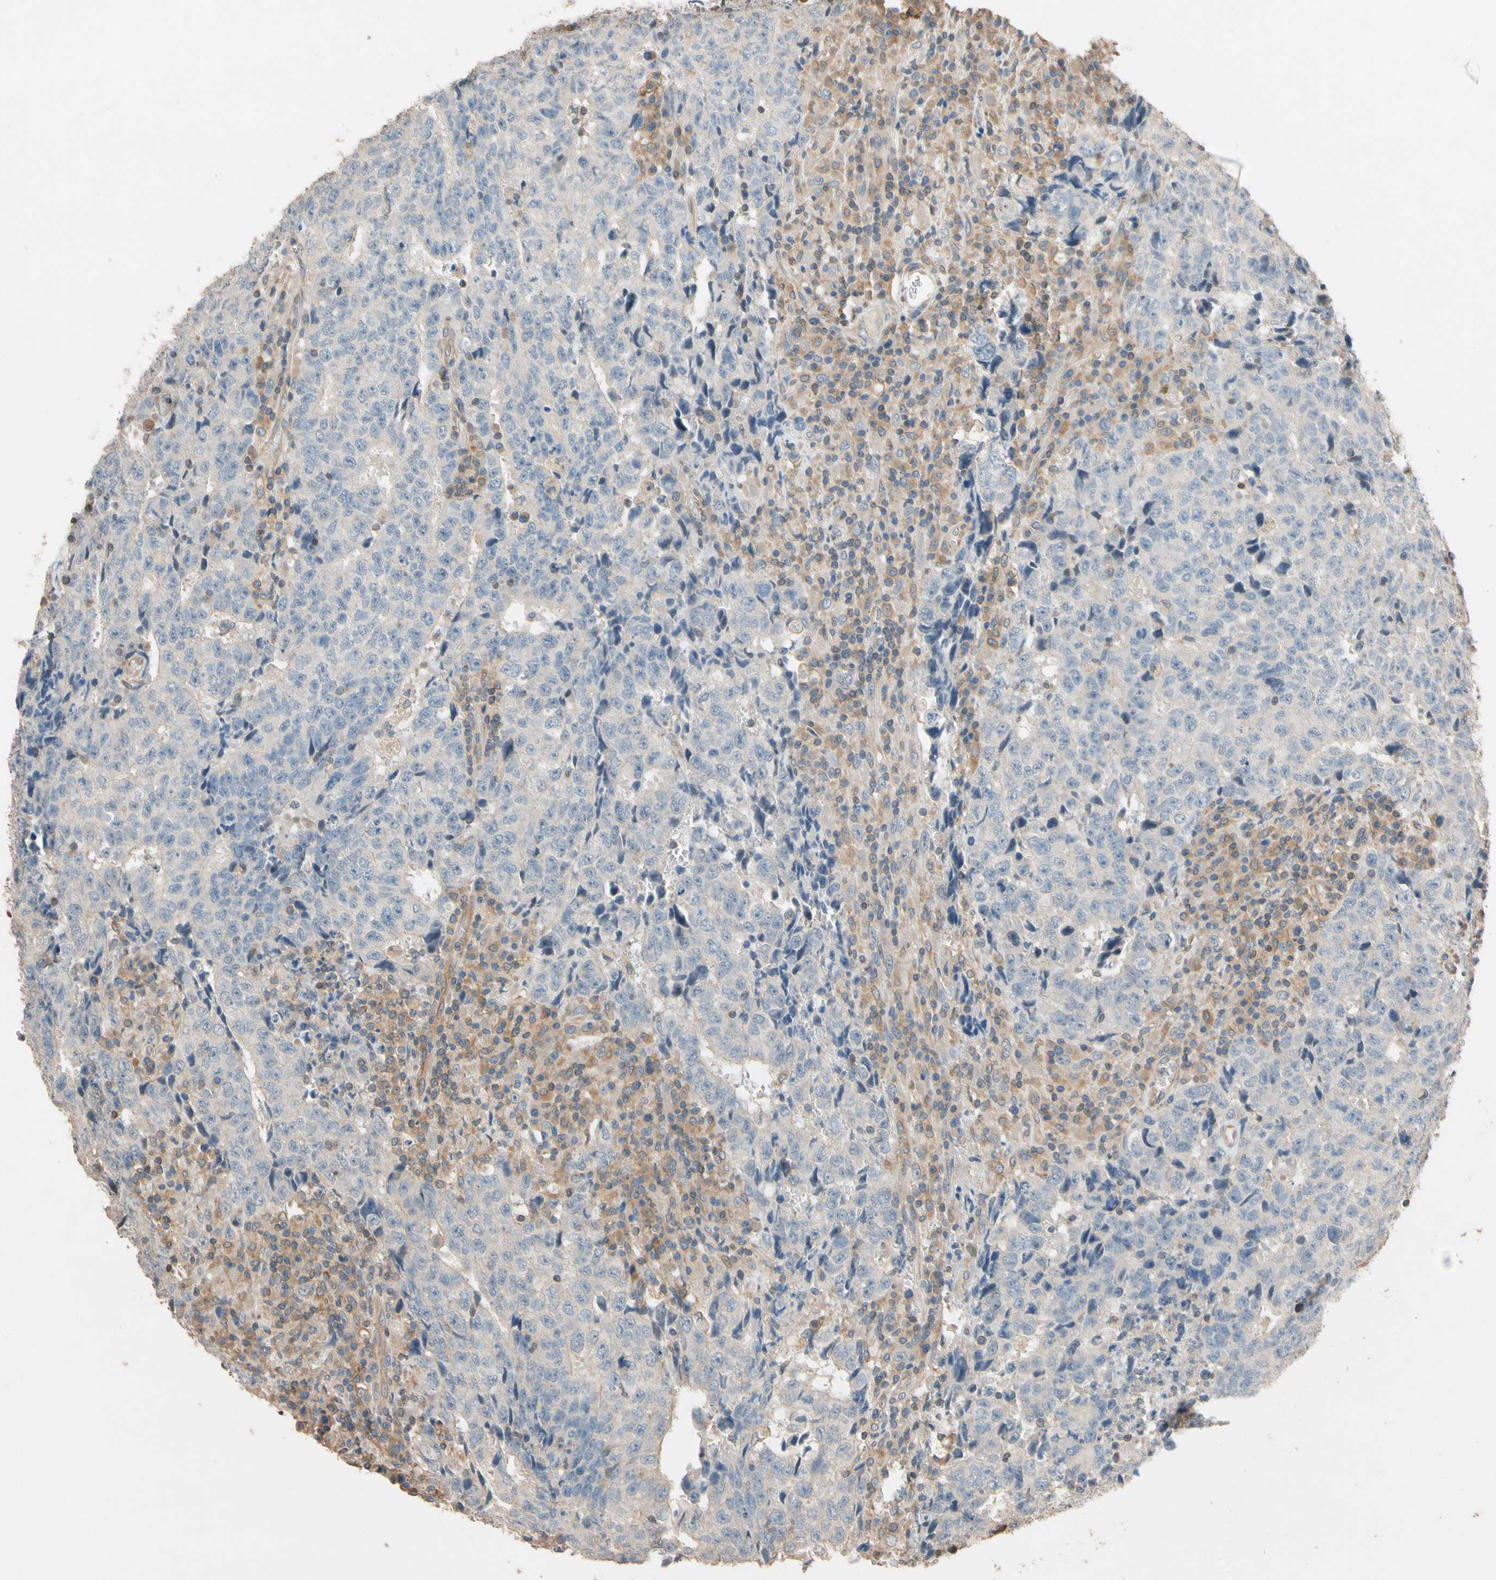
{"staining": {"intensity": "negative", "quantity": "none", "location": "none"}, "tissue": "testis cancer", "cell_type": "Tumor cells", "image_type": "cancer", "snomed": [{"axis": "morphology", "description": "Necrosis, NOS"}, {"axis": "morphology", "description": "Carcinoma, Embryonal, NOS"}, {"axis": "topography", "description": "Testis"}], "caption": "Testis cancer (embryonal carcinoma) was stained to show a protein in brown. There is no significant staining in tumor cells.", "gene": "MAP3K7", "patient": {"sex": "male", "age": 19}}